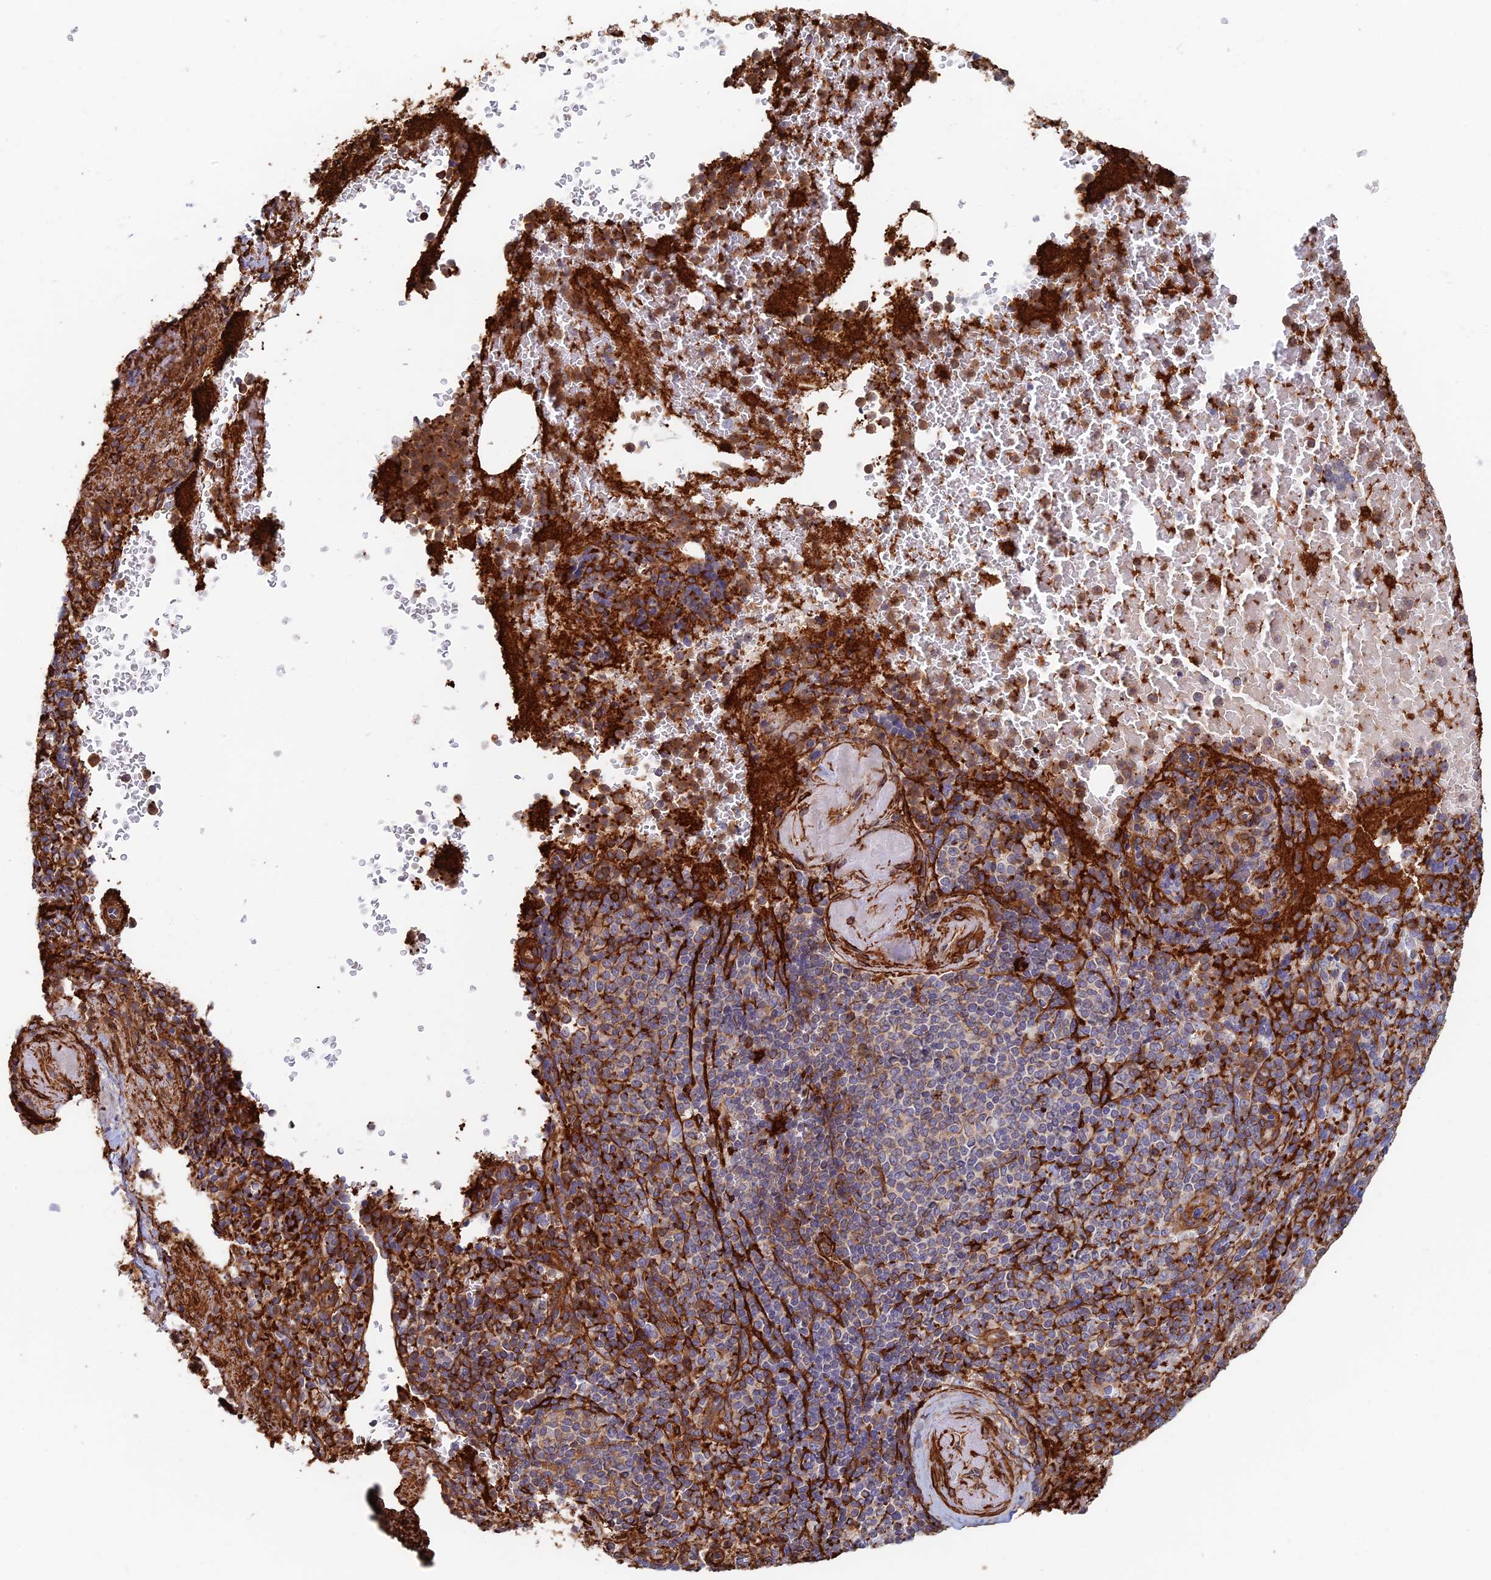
{"staining": {"intensity": "strong", "quantity": "25%-75%", "location": "cytoplasmic/membranous"}, "tissue": "spleen", "cell_type": "Cells in red pulp", "image_type": "normal", "snomed": [{"axis": "morphology", "description": "Normal tissue, NOS"}, {"axis": "topography", "description": "Spleen"}], "caption": "Strong cytoplasmic/membranous expression is seen in about 25%-75% of cells in red pulp in benign spleen. (Stains: DAB in brown, nuclei in blue, Microscopy: brightfield microscopy at high magnification).", "gene": "PAK4", "patient": {"sex": "female", "age": 74}}